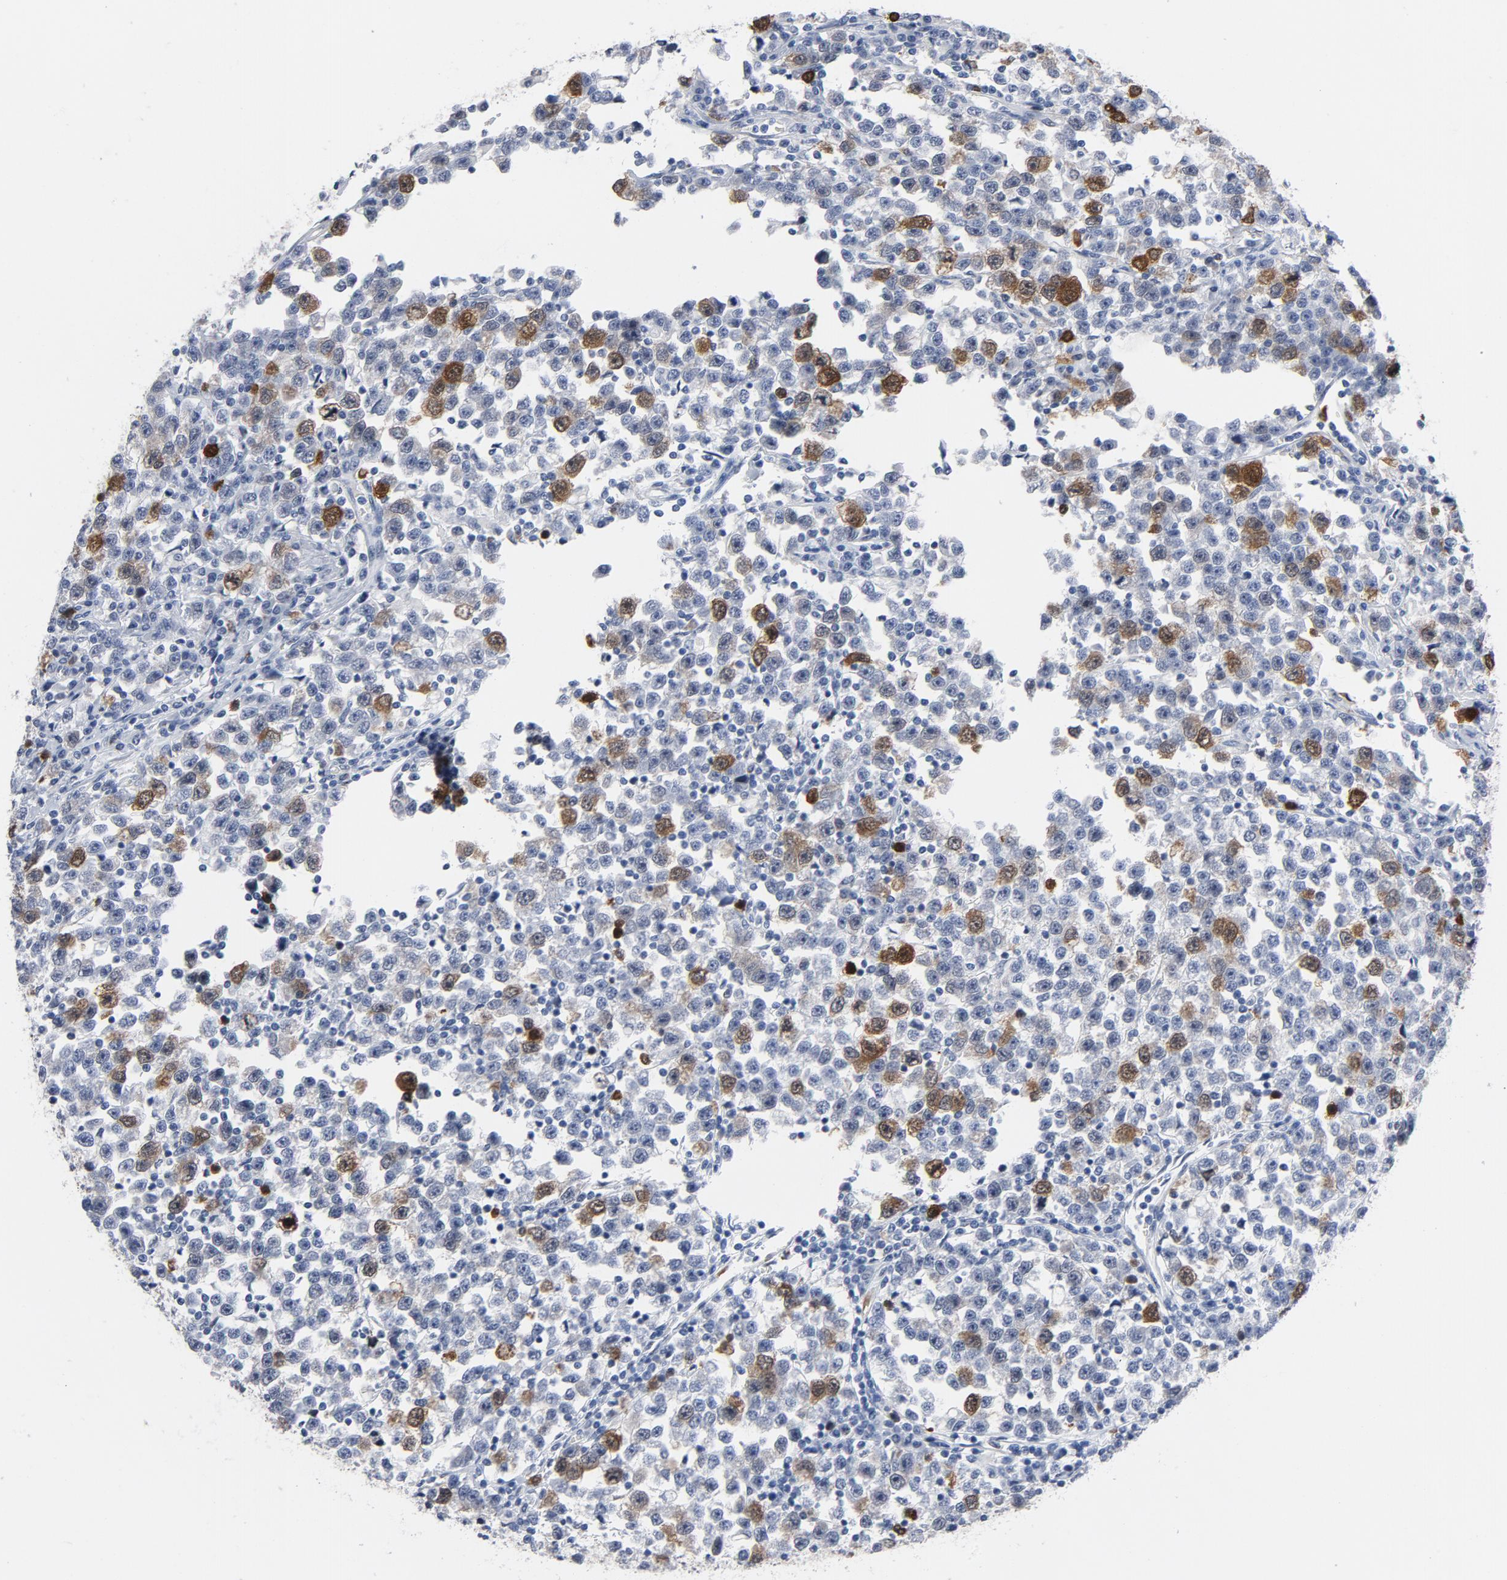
{"staining": {"intensity": "strong", "quantity": "25%-75%", "location": "cytoplasmic/membranous,nuclear"}, "tissue": "testis cancer", "cell_type": "Tumor cells", "image_type": "cancer", "snomed": [{"axis": "morphology", "description": "Seminoma, NOS"}, {"axis": "topography", "description": "Testis"}], "caption": "IHC image of human testis cancer (seminoma) stained for a protein (brown), which demonstrates high levels of strong cytoplasmic/membranous and nuclear staining in about 25%-75% of tumor cells.", "gene": "CDC20", "patient": {"sex": "male", "age": 43}}